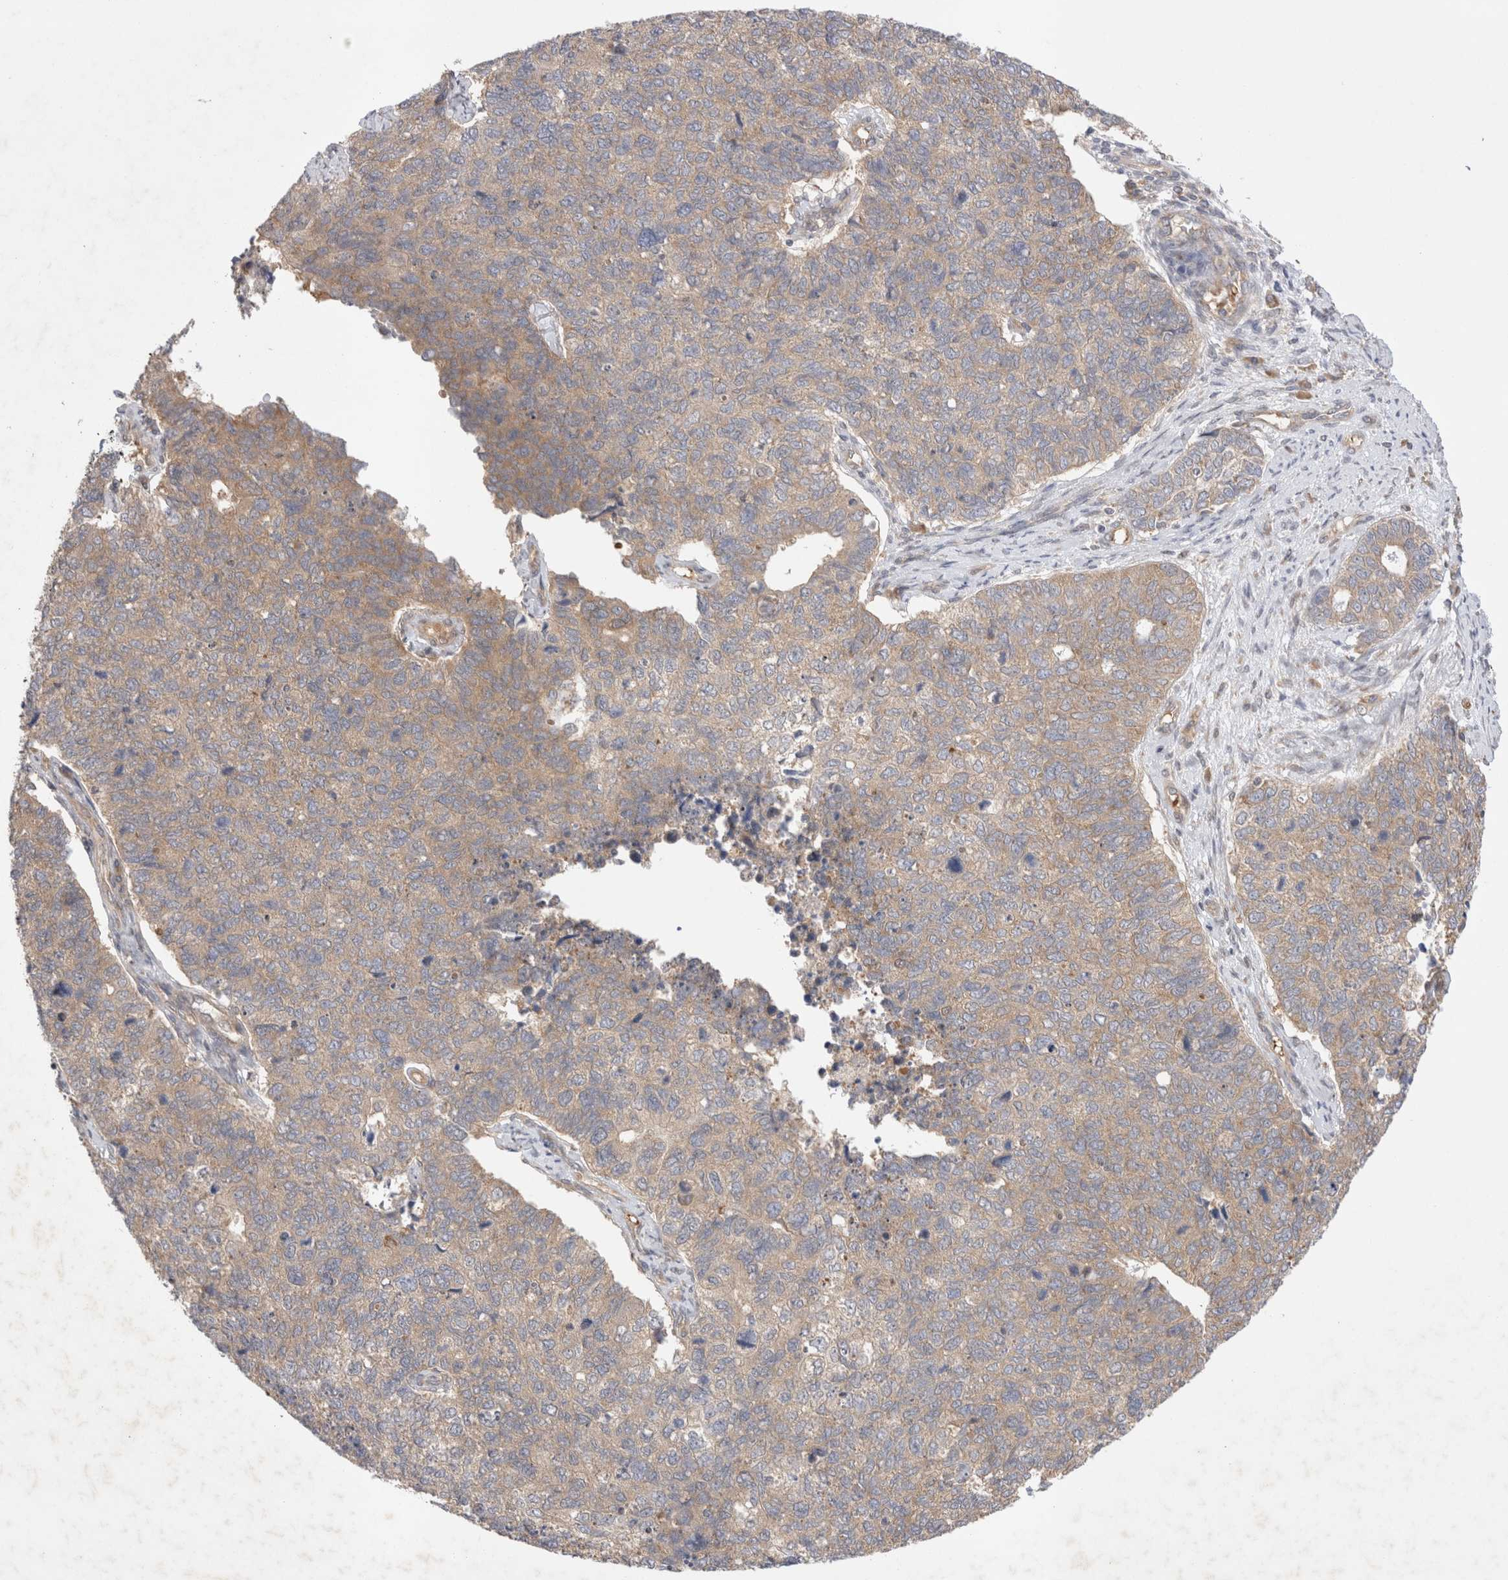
{"staining": {"intensity": "weak", "quantity": ">75%", "location": "cytoplasmic/membranous"}, "tissue": "cervical cancer", "cell_type": "Tumor cells", "image_type": "cancer", "snomed": [{"axis": "morphology", "description": "Squamous cell carcinoma, NOS"}, {"axis": "topography", "description": "Cervix"}], "caption": "Immunohistochemistry (IHC) histopathology image of neoplastic tissue: human cervical cancer (squamous cell carcinoma) stained using immunohistochemistry demonstrates low levels of weak protein expression localized specifically in the cytoplasmic/membranous of tumor cells, appearing as a cytoplasmic/membranous brown color.", "gene": "EIF3E", "patient": {"sex": "female", "age": 63}}